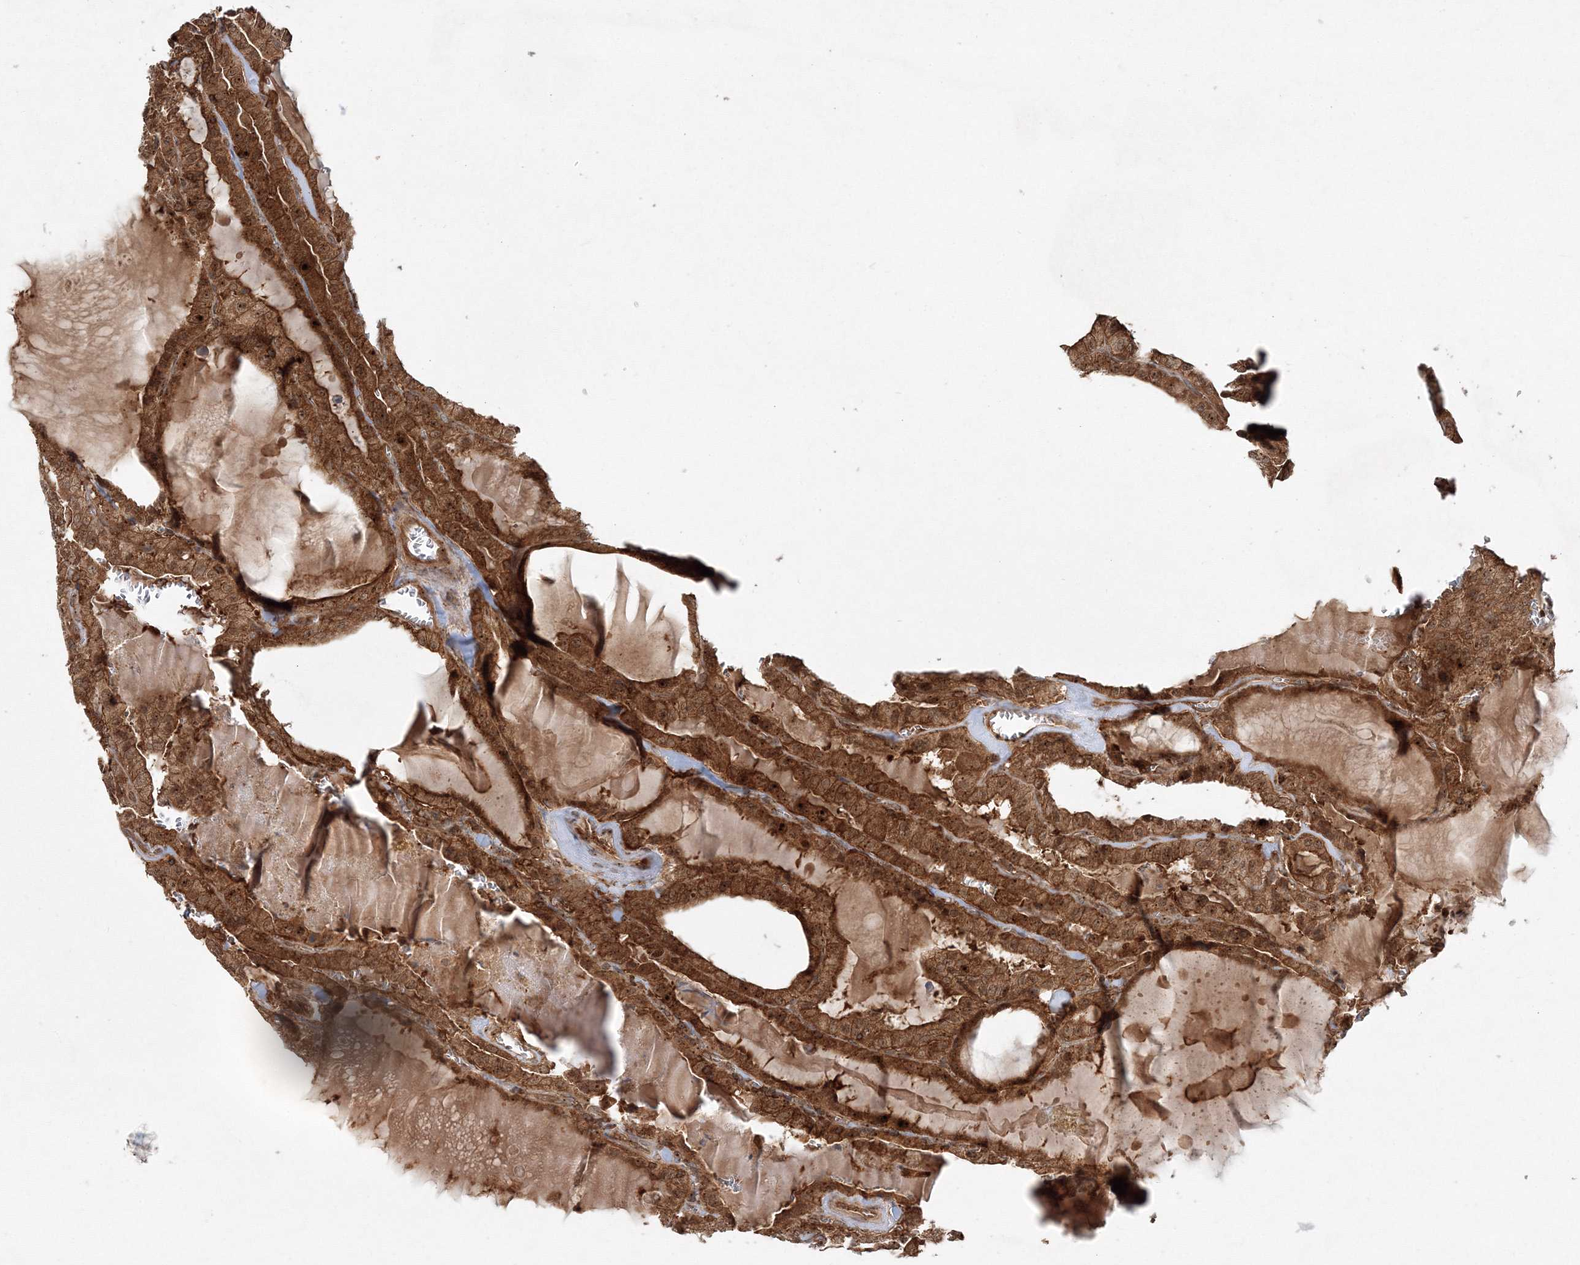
{"staining": {"intensity": "strong", "quantity": ">75%", "location": "cytoplasmic/membranous"}, "tissue": "thyroid cancer", "cell_type": "Tumor cells", "image_type": "cancer", "snomed": [{"axis": "morphology", "description": "Papillary adenocarcinoma, NOS"}, {"axis": "topography", "description": "Thyroid gland"}], "caption": "Immunohistochemical staining of thyroid cancer (papillary adenocarcinoma) displays high levels of strong cytoplasmic/membranous protein staining in about >75% of tumor cells.", "gene": "WDR37", "patient": {"sex": "male", "age": 52}}